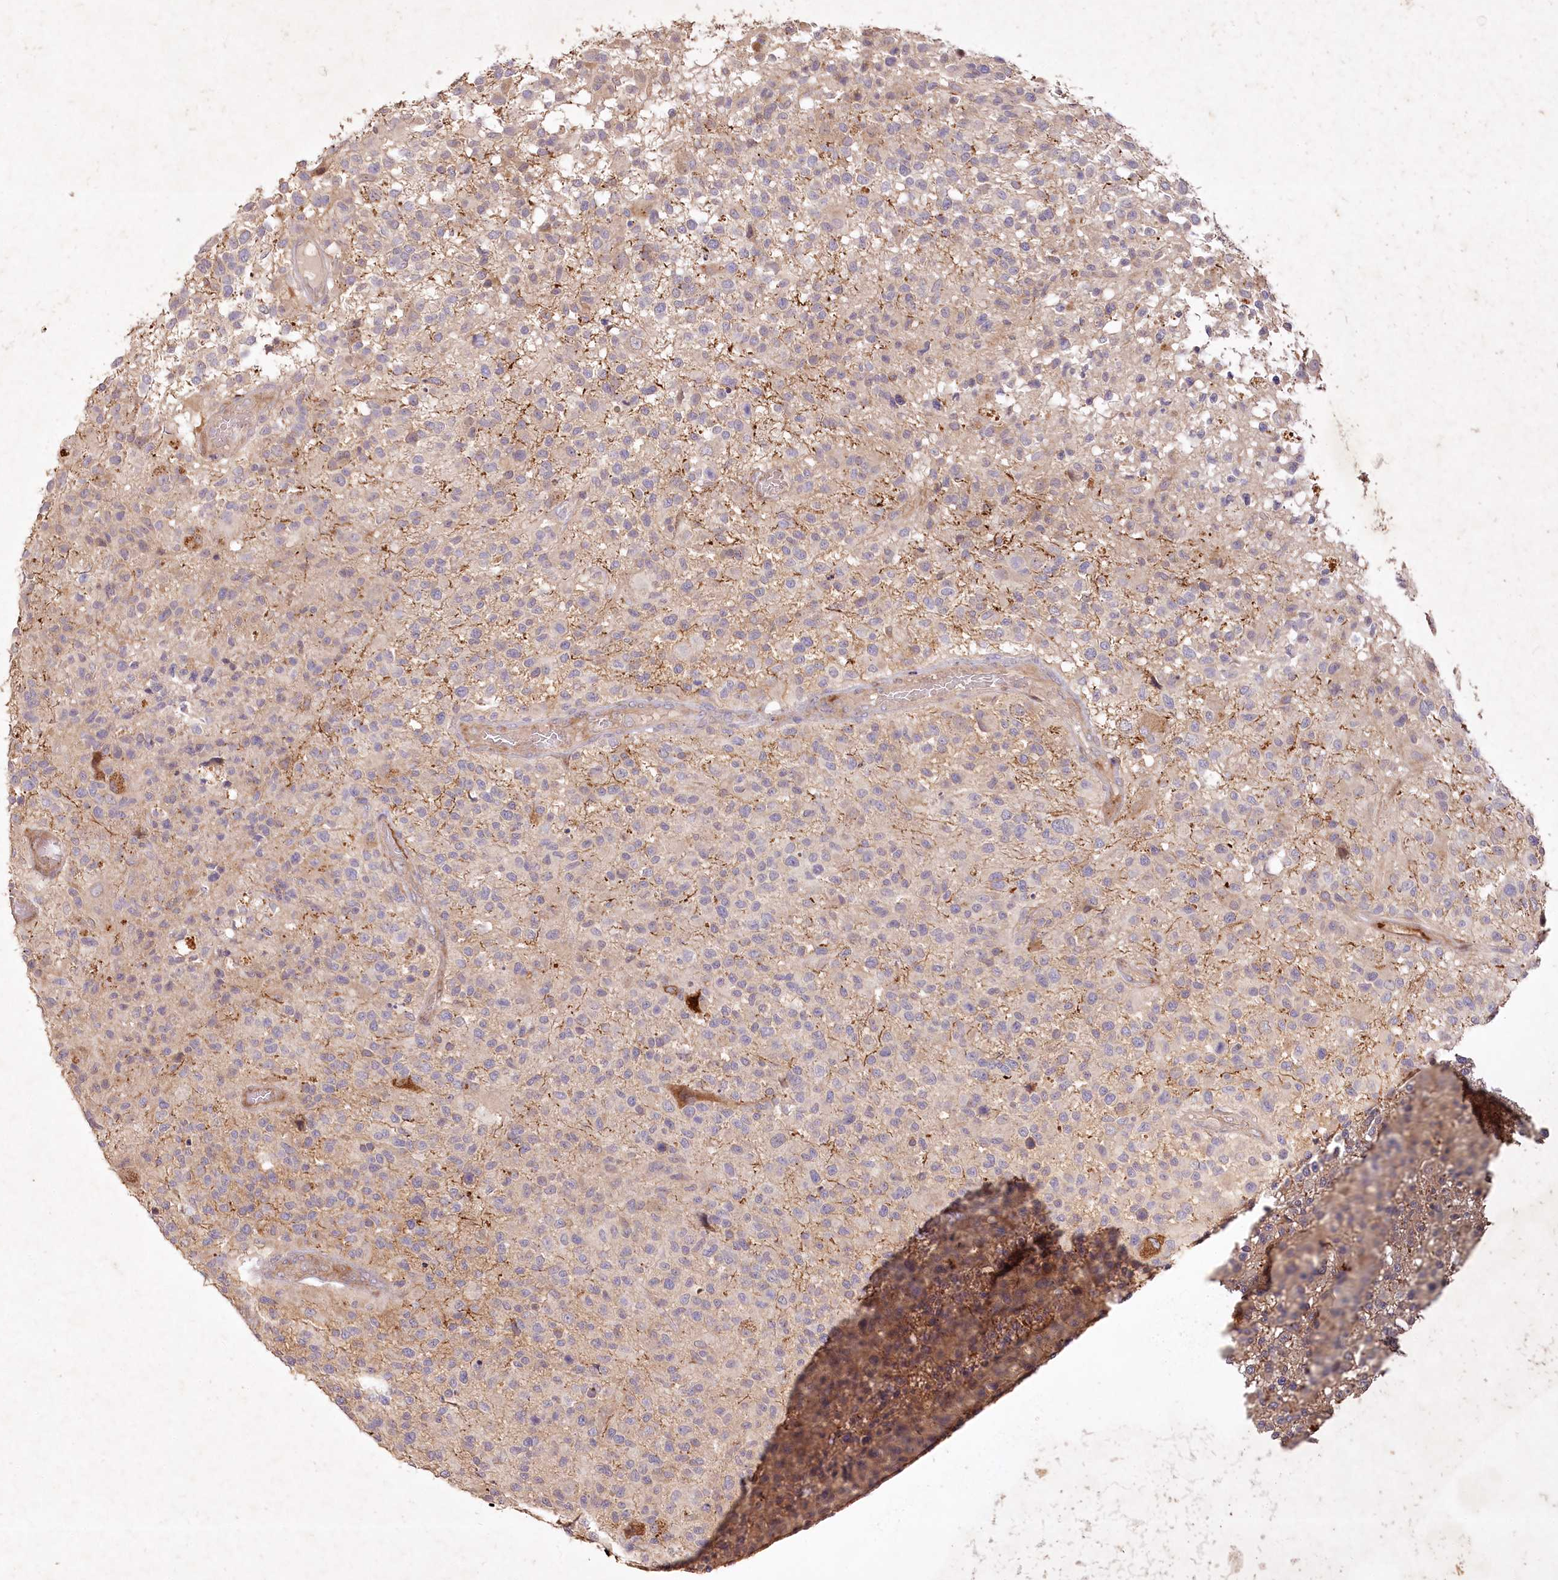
{"staining": {"intensity": "negative", "quantity": "none", "location": "none"}, "tissue": "glioma", "cell_type": "Tumor cells", "image_type": "cancer", "snomed": [{"axis": "morphology", "description": "Glioma, malignant, High grade"}, {"axis": "morphology", "description": "Glioblastoma, NOS"}, {"axis": "topography", "description": "Brain"}], "caption": "IHC micrograph of neoplastic tissue: malignant glioma (high-grade) stained with DAB (3,3'-diaminobenzidine) shows no significant protein staining in tumor cells. (Brightfield microscopy of DAB immunohistochemistry (IHC) at high magnification).", "gene": "IRAK1BP1", "patient": {"sex": "male", "age": 60}}